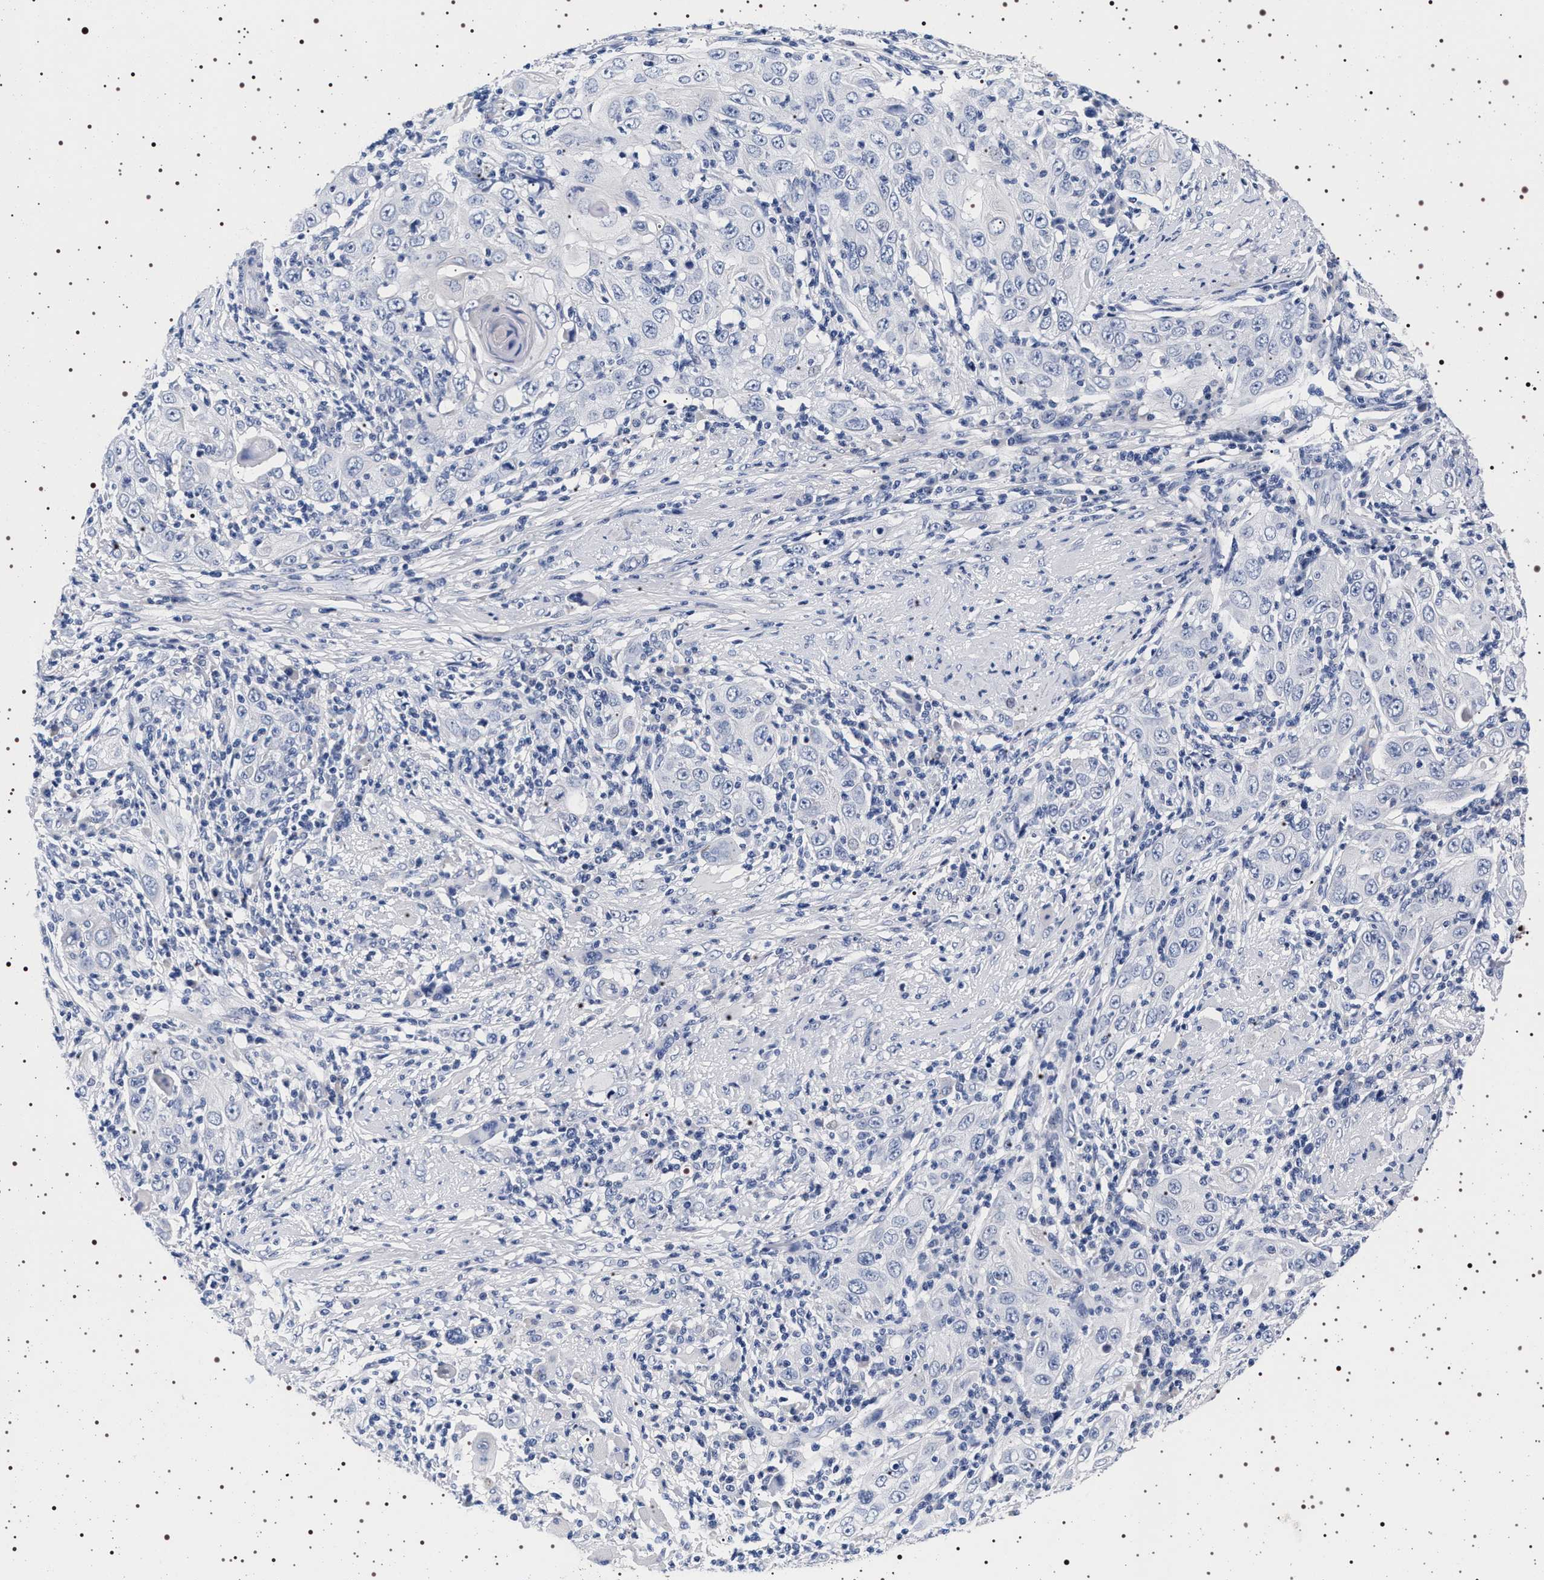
{"staining": {"intensity": "negative", "quantity": "none", "location": "none"}, "tissue": "skin cancer", "cell_type": "Tumor cells", "image_type": "cancer", "snomed": [{"axis": "morphology", "description": "Squamous cell carcinoma, NOS"}, {"axis": "topography", "description": "Skin"}], "caption": "Immunohistochemical staining of skin squamous cell carcinoma demonstrates no significant expression in tumor cells.", "gene": "MAPK10", "patient": {"sex": "female", "age": 88}}